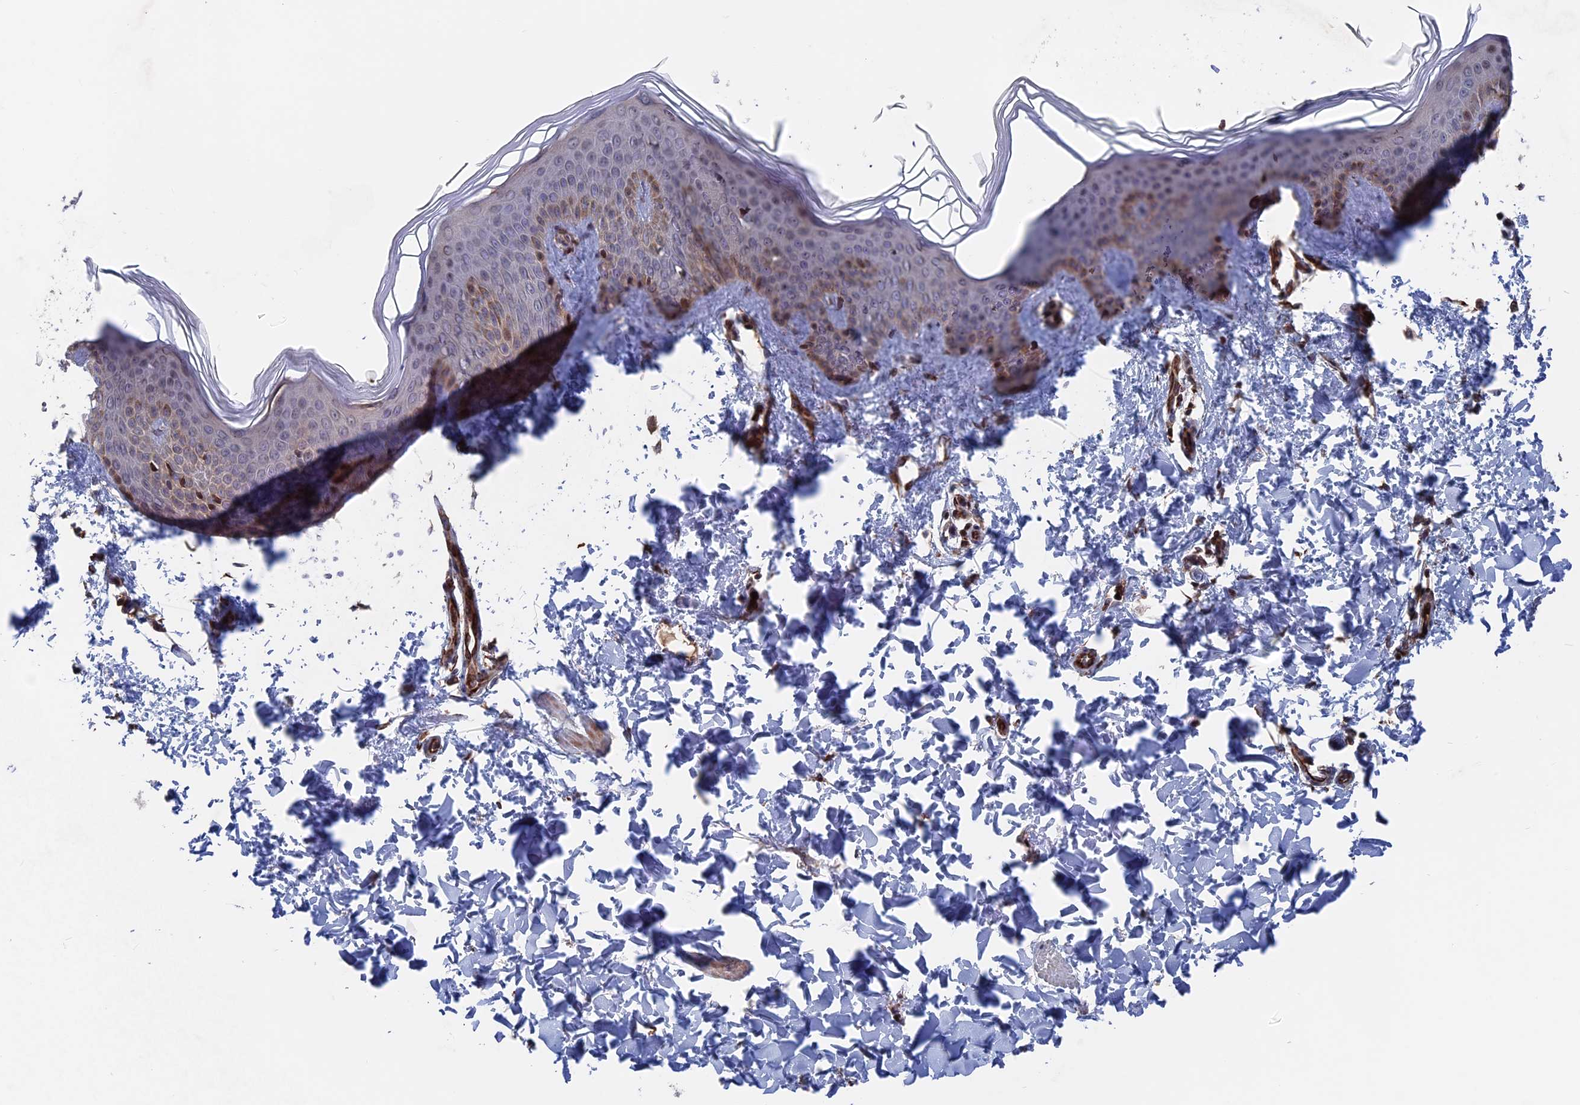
{"staining": {"intensity": "moderate", "quantity": ">75%", "location": "cytoplasmic/membranous,nuclear"}, "tissue": "skin", "cell_type": "Fibroblasts", "image_type": "normal", "snomed": [{"axis": "morphology", "description": "Normal tissue, NOS"}, {"axis": "topography", "description": "Skin"}], "caption": "Immunohistochemistry staining of unremarkable skin, which reveals medium levels of moderate cytoplasmic/membranous,nuclear positivity in approximately >75% of fibroblasts indicating moderate cytoplasmic/membranous,nuclear protein positivity. The staining was performed using DAB (3,3'-diaminobenzidine) (brown) for protein detection and nuclei were counterstained in hematoxylin (blue).", "gene": "PLA2G15", "patient": {"sex": "male", "age": 36}}